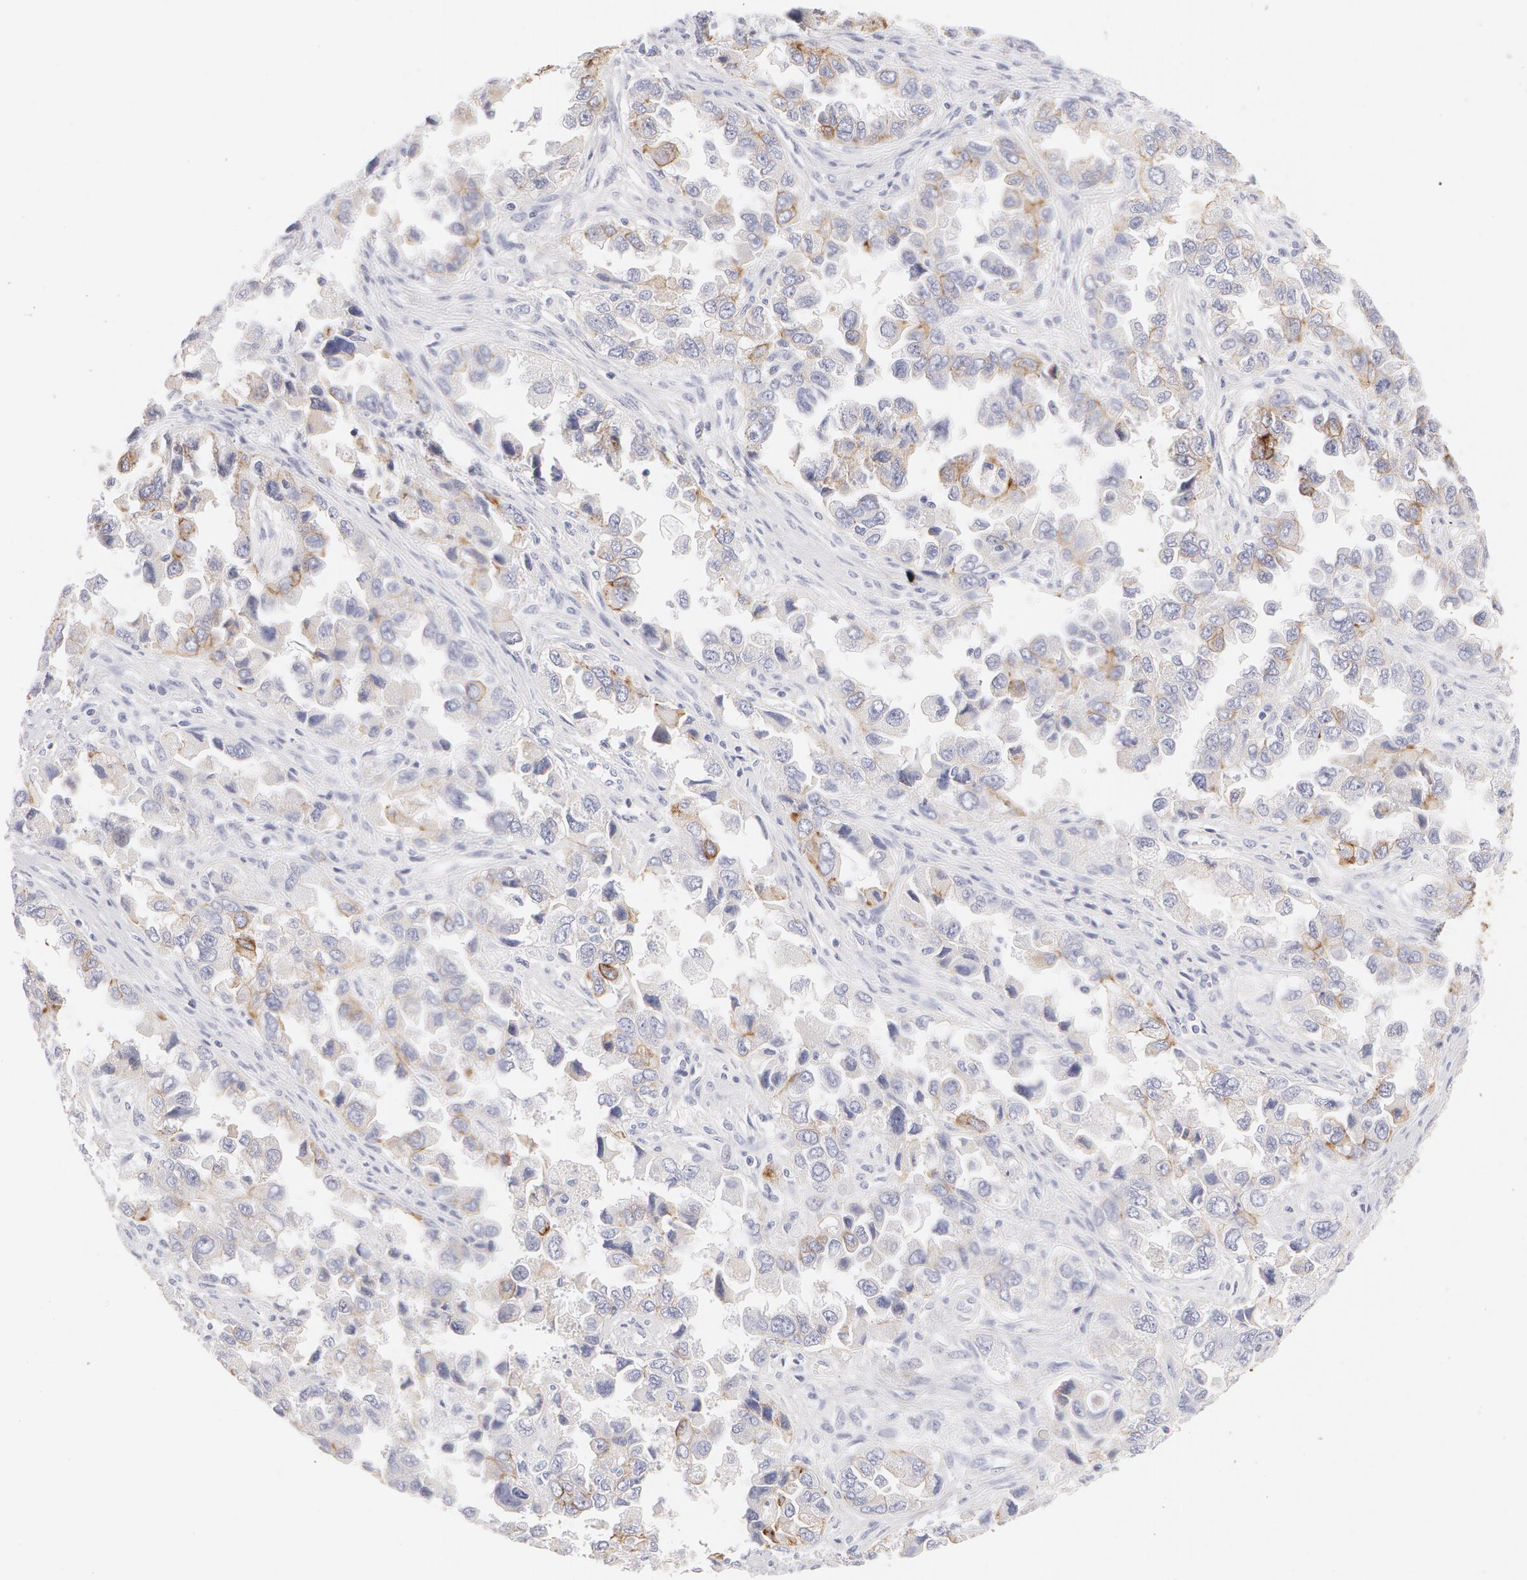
{"staining": {"intensity": "moderate", "quantity": "<25%", "location": "cytoplasmic/membranous"}, "tissue": "ovarian cancer", "cell_type": "Tumor cells", "image_type": "cancer", "snomed": [{"axis": "morphology", "description": "Cystadenocarcinoma, serous, NOS"}, {"axis": "topography", "description": "Ovary"}], "caption": "Immunohistochemical staining of ovarian cancer (serous cystadenocarcinoma) reveals low levels of moderate cytoplasmic/membranous protein expression in approximately <25% of tumor cells.", "gene": "KRT8", "patient": {"sex": "female", "age": 84}}